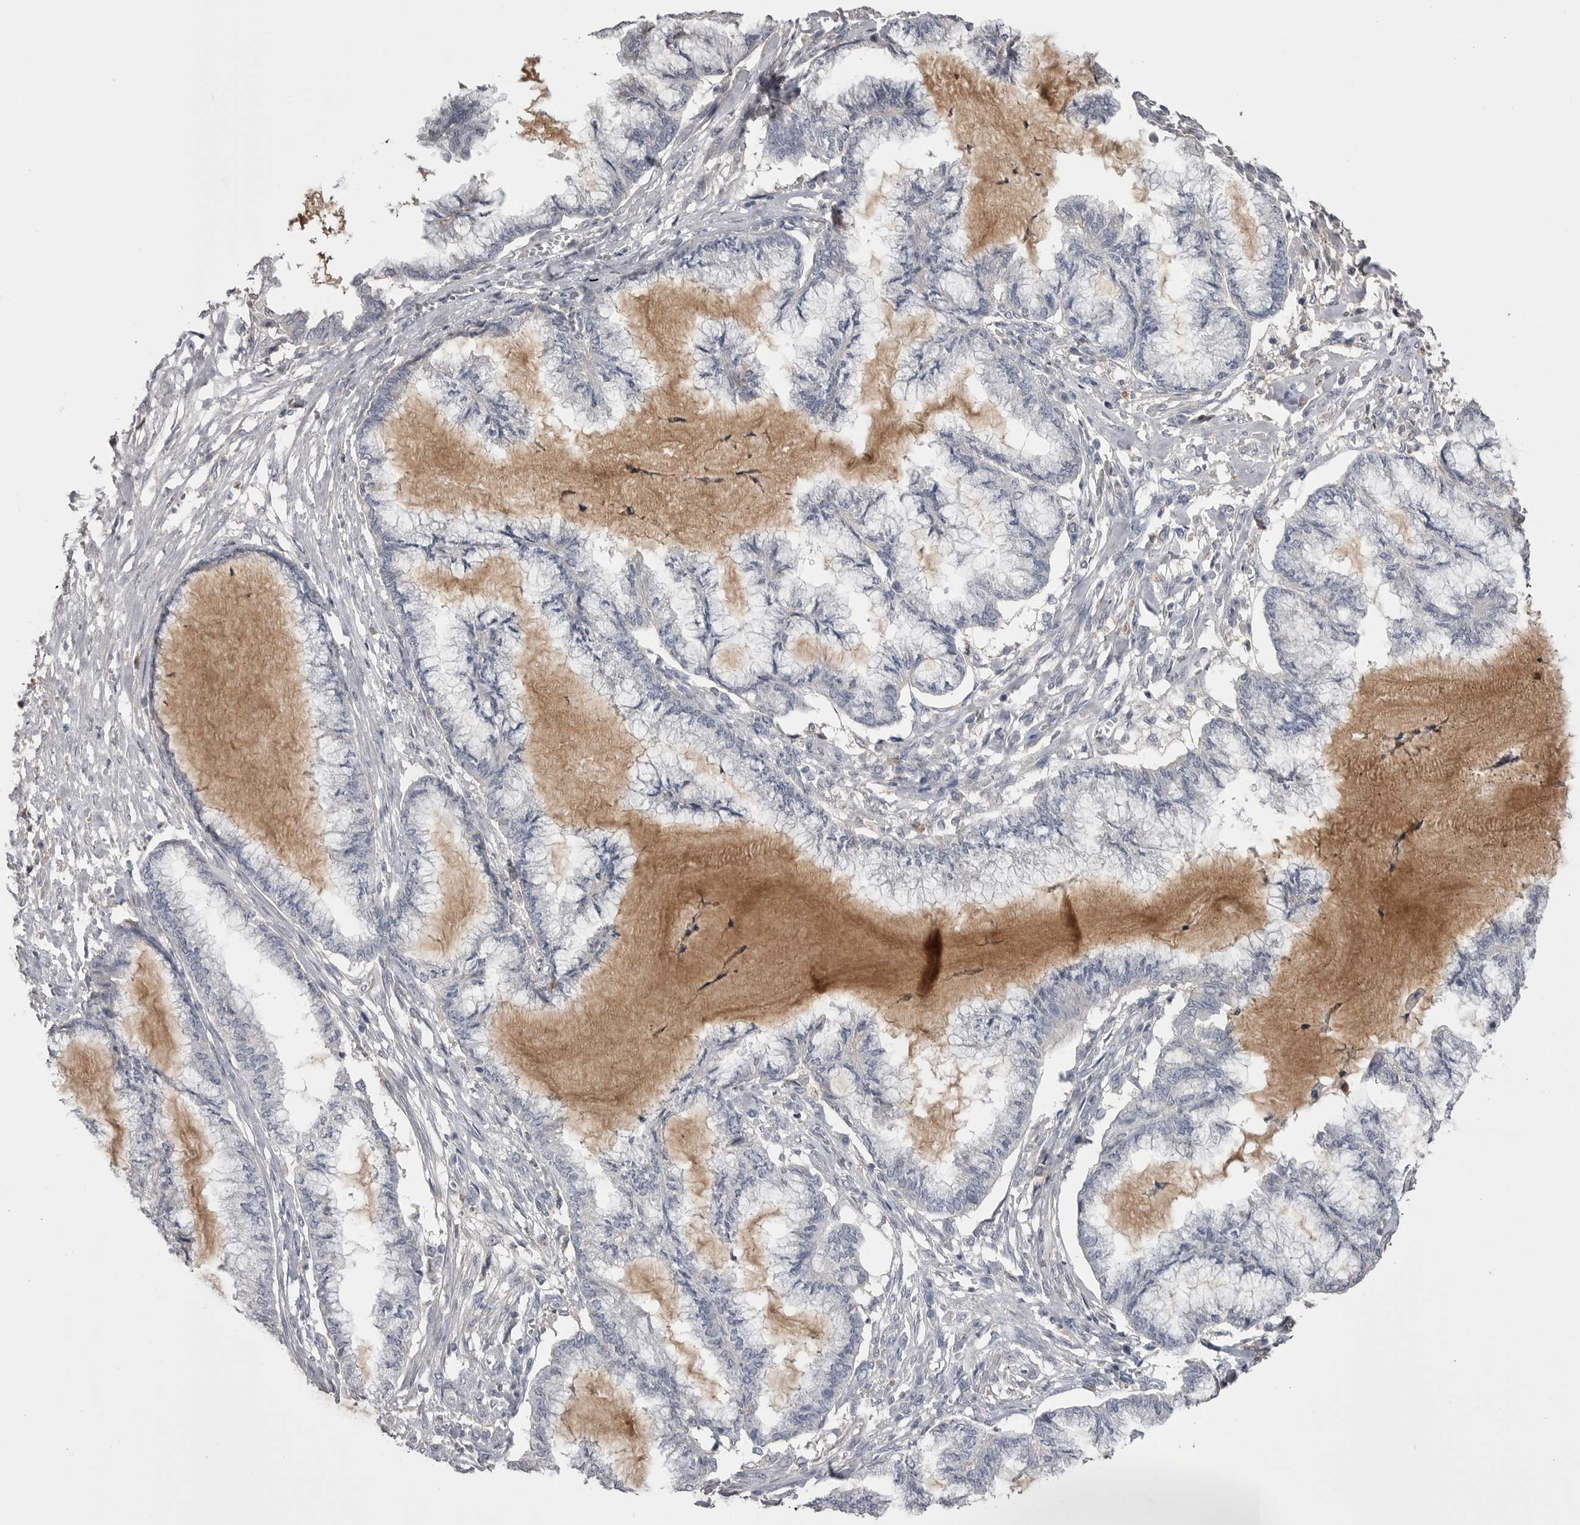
{"staining": {"intensity": "negative", "quantity": "none", "location": "none"}, "tissue": "endometrial cancer", "cell_type": "Tumor cells", "image_type": "cancer", "snomed": [{"axis": "morphology", "description": "Adenocarcinoma, NOS"}, {"axis": "topography", "description": "Endometrium"}], "caption": "Endometrial adenocarcinoma stained for a protein using immunohistochemistry (IHC) shows no staining tumor cells.", "gene": "AHSG", "patient": {"sex": "female", "age": 86}}